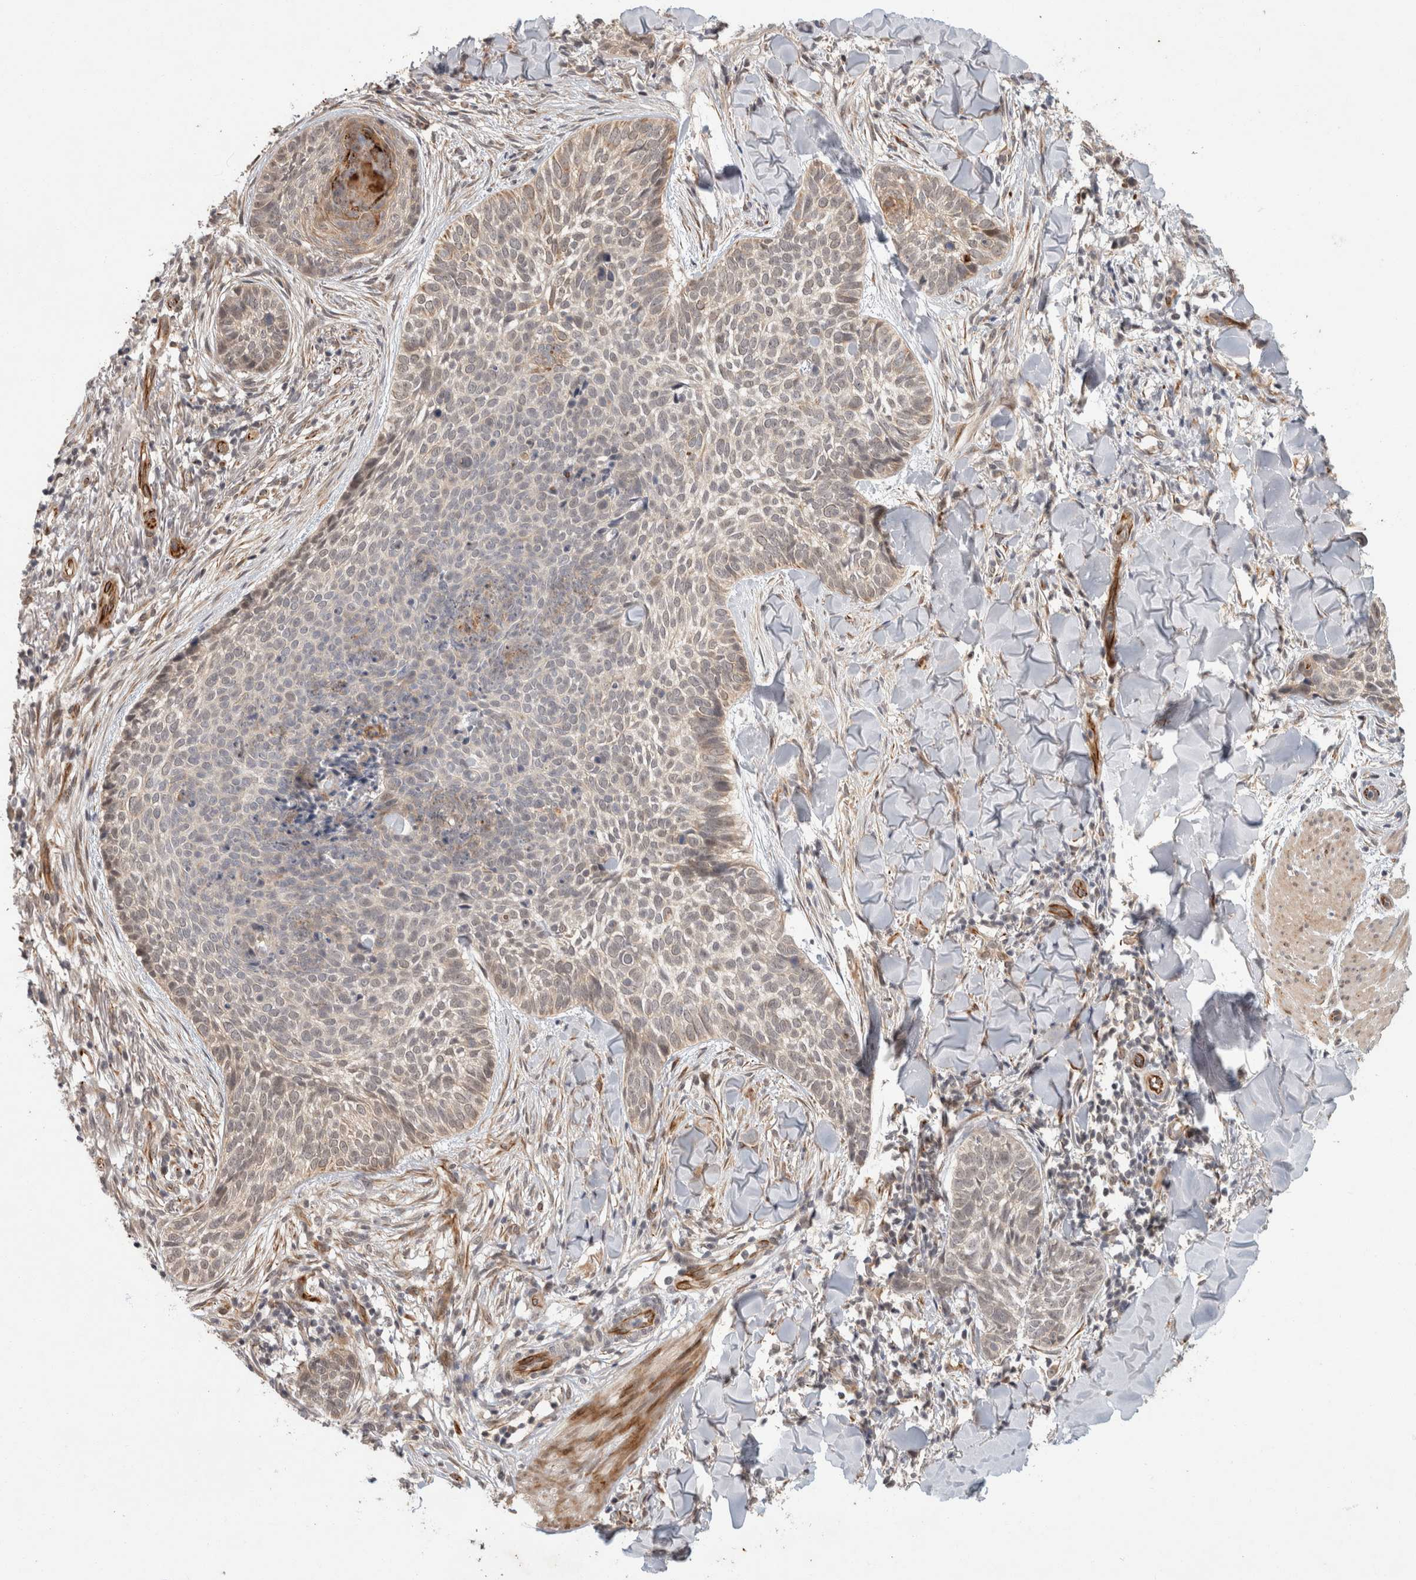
{"staining": {"intensity": "moderate", "quantity": "<25%", "location": "cytoplasmic/membranous"}, "tissue": "skin cancer", "cell_type": "Tumor cells", "image_type": "cancer", "snomed": [{"axis": "morphology", "description": "Normal tissue, NOS"}, {"axis": "morphology", "description": "Basal cell carcinoma"}, {"axis": "topography", "description": "Skin"}], "caption": "Skin cancer (basal cell carcinoma) stained for a protein (brown) shows moderate cytoplasmic/membranous positive expression in approximately <25% of tumor cells.", "gene": "CRISPLD1", "patient": {"sex": "male", "age": 67}}